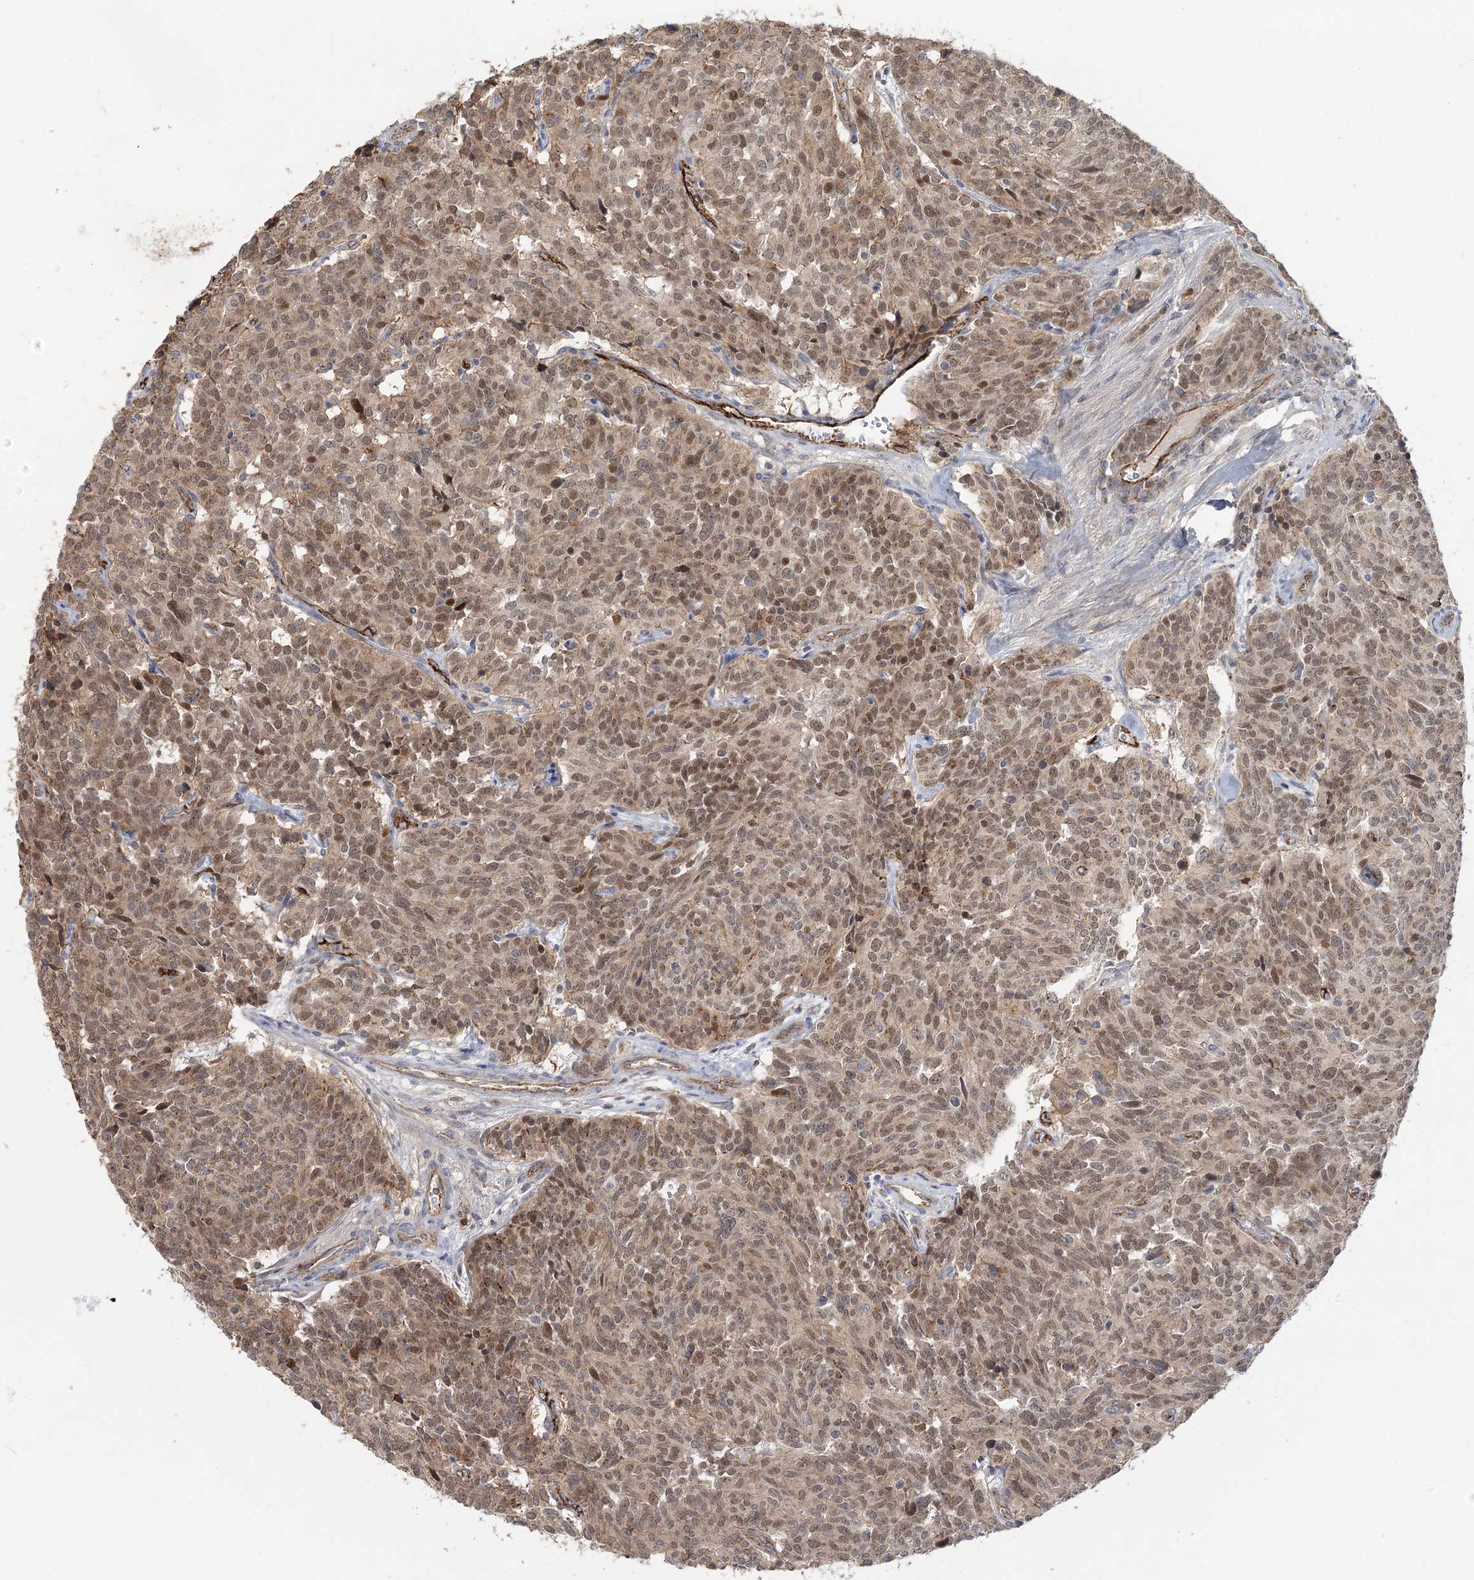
{"staining": {"intensity": "moderate", "quantity": ">75%", "location": "nuclear"}, "tissue": "carcinoid", "cell_type": "Tumor cells", "image_type": "cancer", "snomed": [{"axis": "morphology", "description": "Carcinoid, malignant, NOS"}, {"axis": "topography", "description": "Lung"}], "caption": "Malignant carcinoid stained with immunohistochemistry (IHC) reveals moderate nuclear expression in about >75% of tumor cells. (Brightfield microscopy of DAB IHC at high magnification).", "gene": "KBTBD4", "patient": {"sex": "female", "age": 46}}